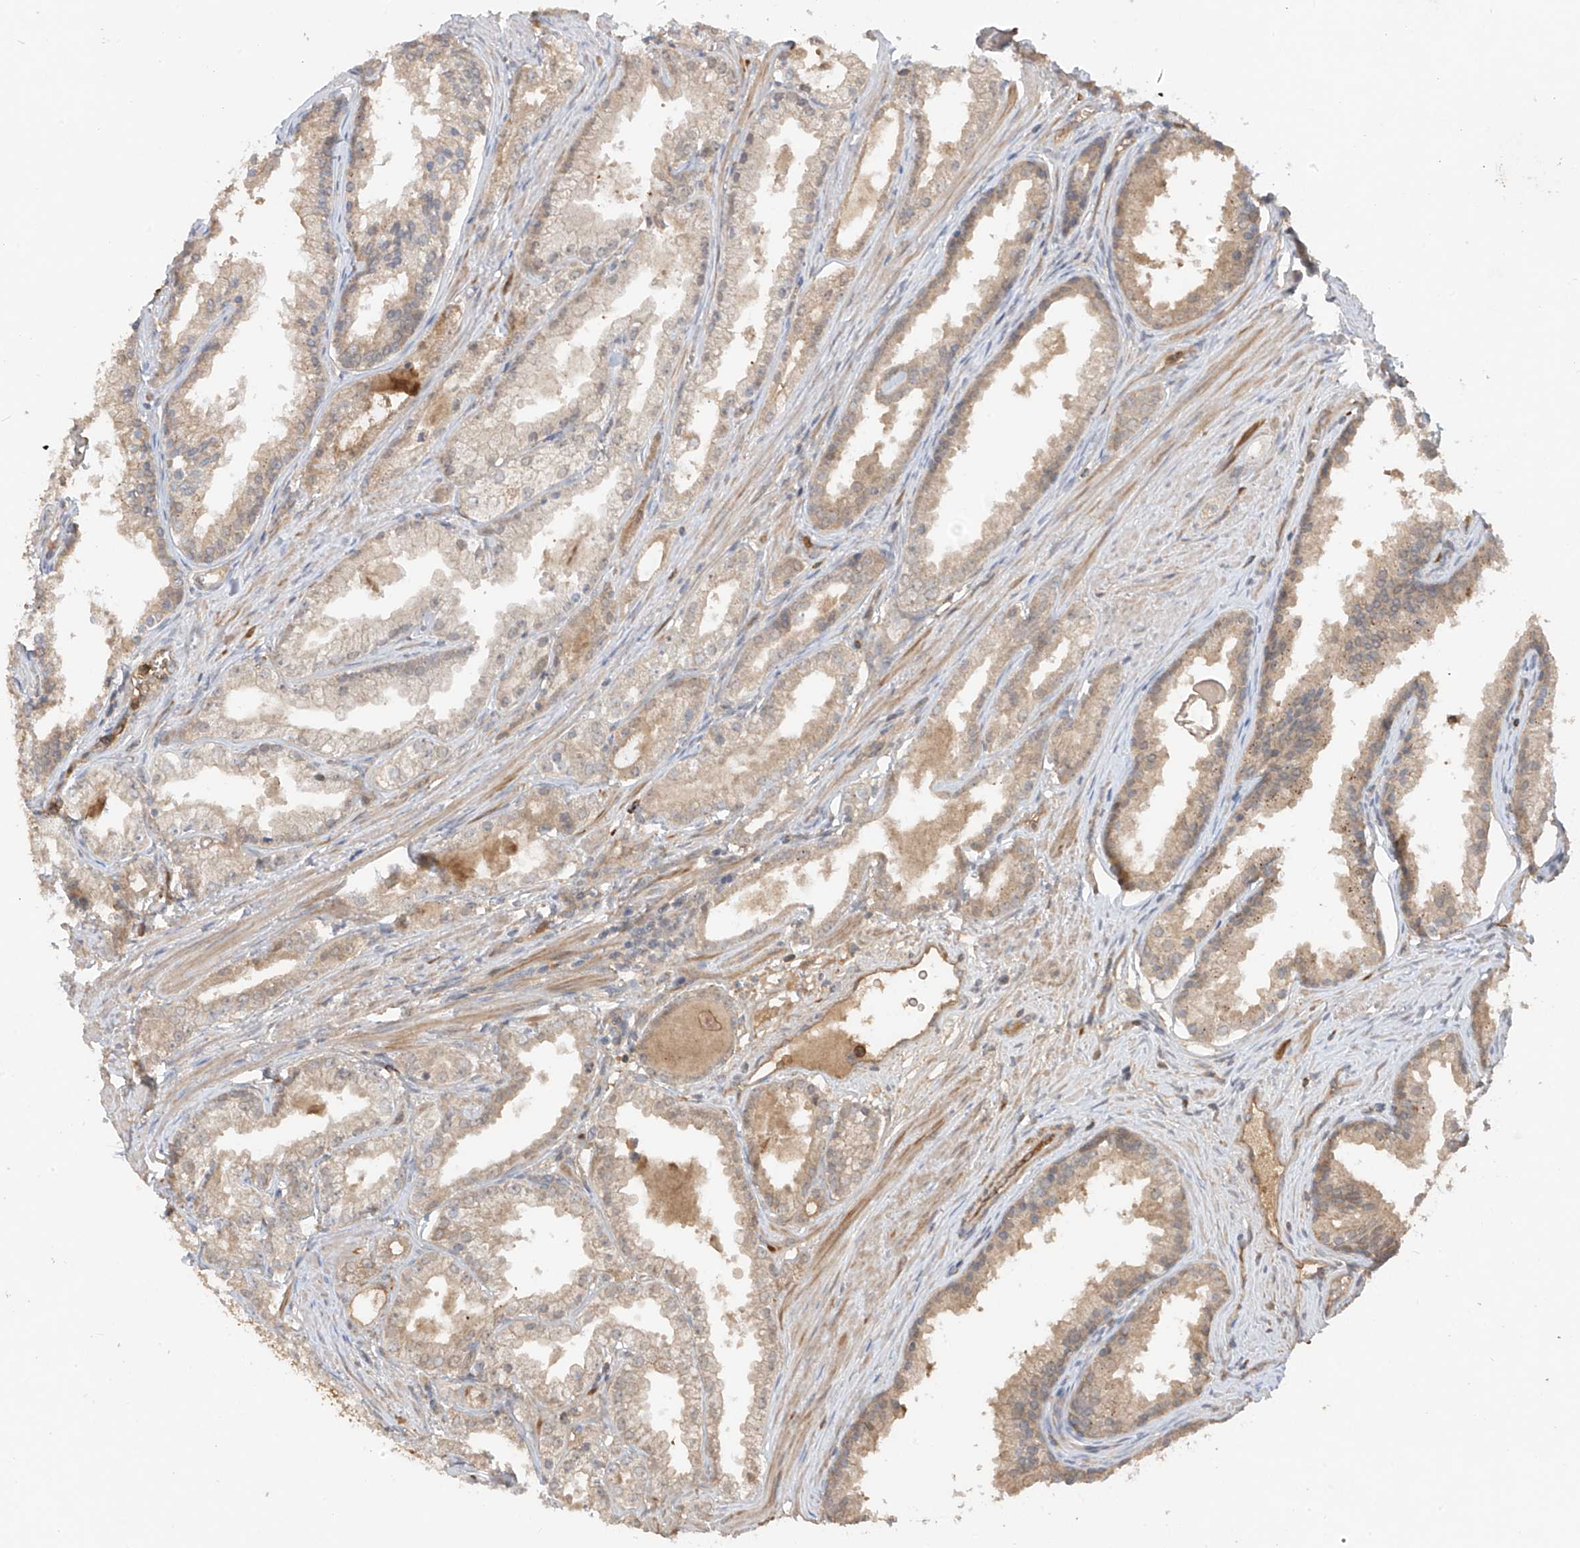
{"staining": {"intensity": "moderate", "quantity": "25%-75%", "location": "cytoplasmic/membranous"}, "tissue": "prostate cancer", "cell_type": "Tumor cells", "image_type": "cancer", "snomed": [{"axis": "morphology", "description": "Adenocarcinoma, High grade"}, {"axis": "topography", "description": "Prostate"}], "caption": "This micrograph reveals IHC staining of human prostate cancer, with medium moderate cytoplasmic/membranous positivity in about 25%-75% of tumor cells.", "gene": "CACNA2D4", "patient": {"sex": "male", "age": 68}}